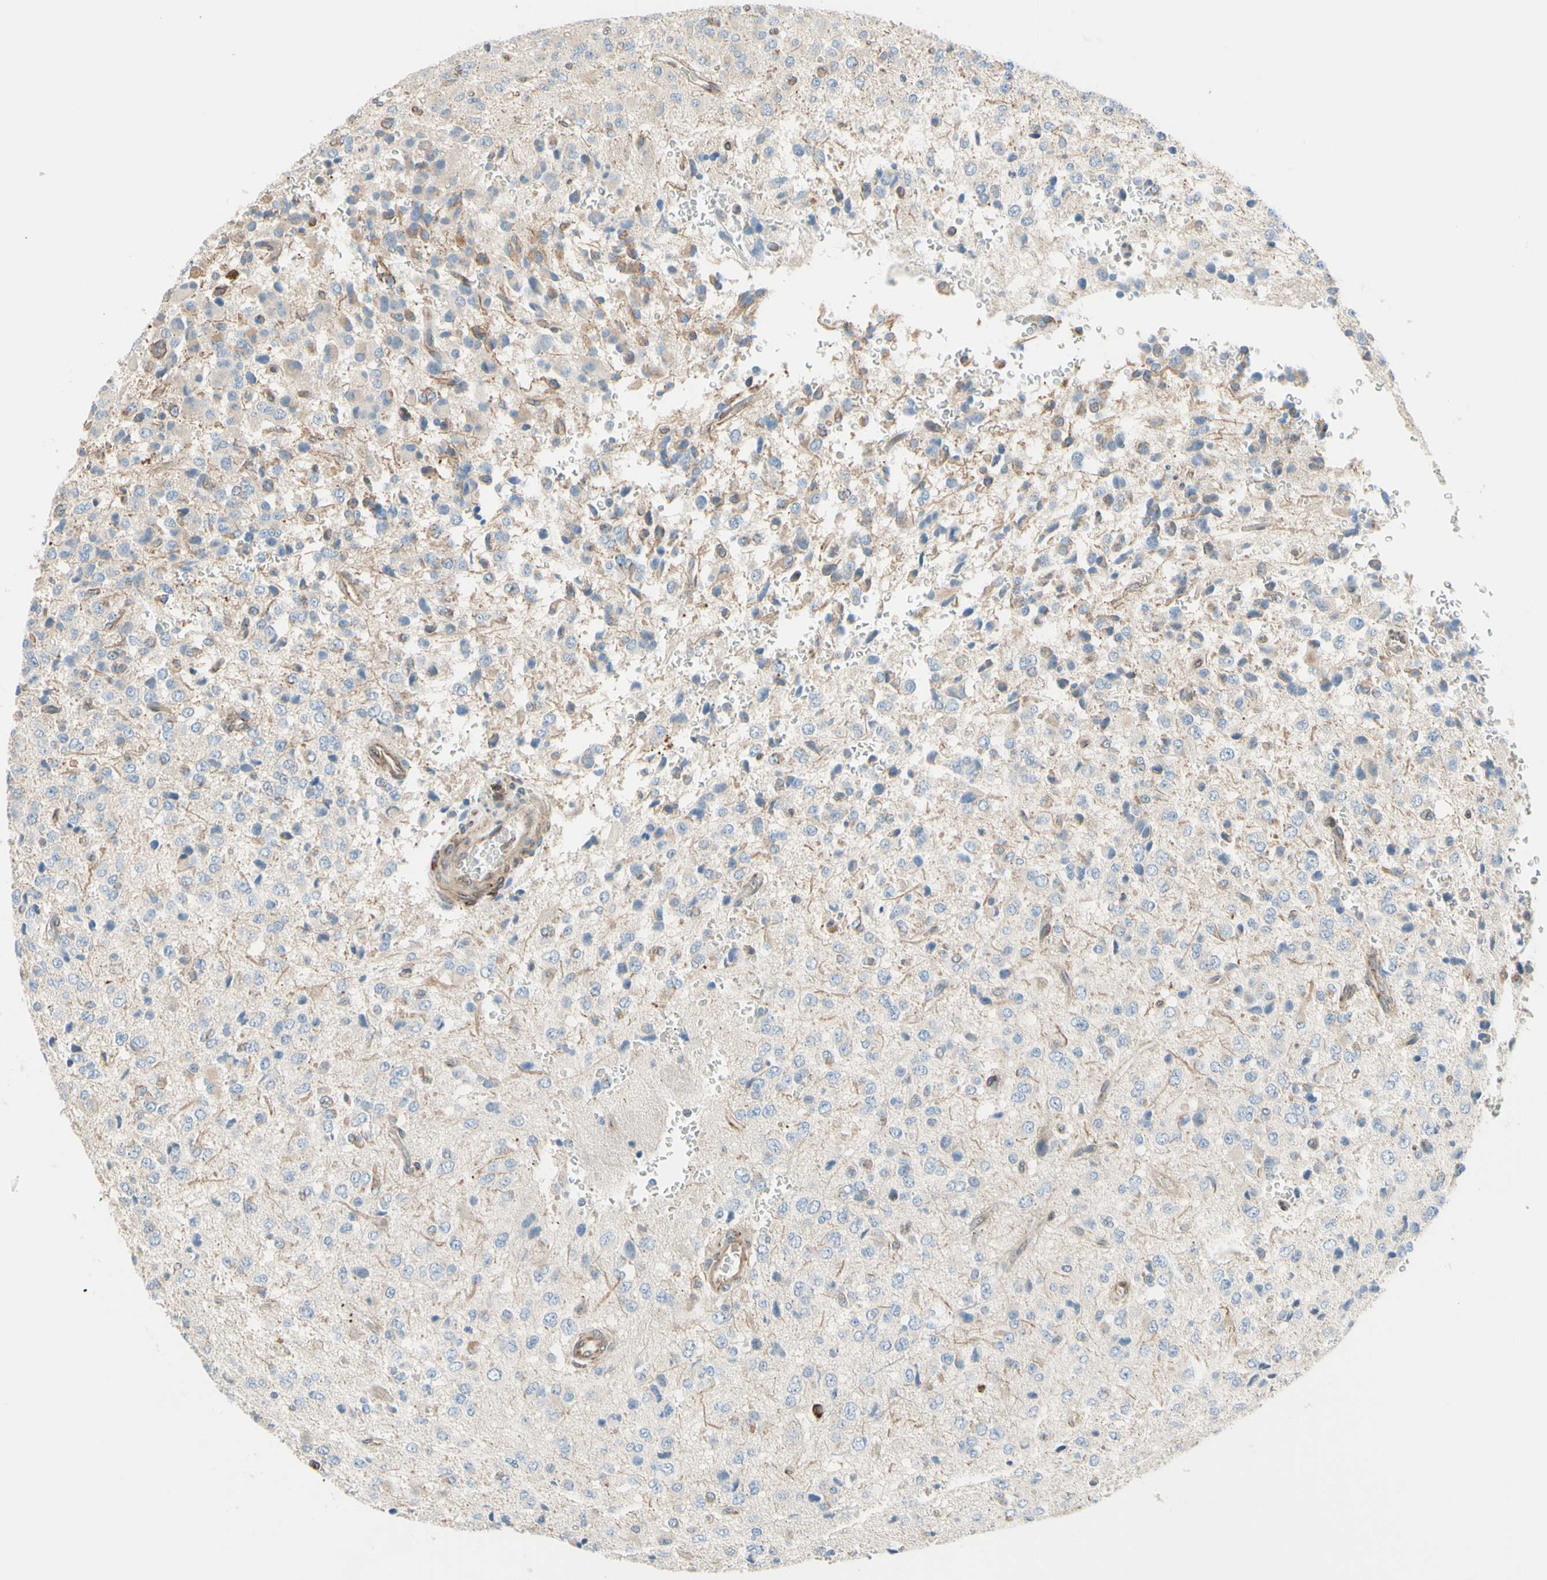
{"staining": {"intensity": "negative", "quantity": "none", "location": "none"}, "tissue": "glioma", "cell_type": "Tumor cells", "image_type": "cancer", "snomed": [{"axis": "morphology", "description": "Glioma, malignant, High grade"}, {"axis": "topography", "description": "pancreas cauda"}], "caption": "Human malignant glioma (high-grade) stained for a protein using immunohistochemistry (IHC) exhibits no expression in tumor cells.", "gene": "TRAF2", "patient": {"sex": "male", "age": 60}}